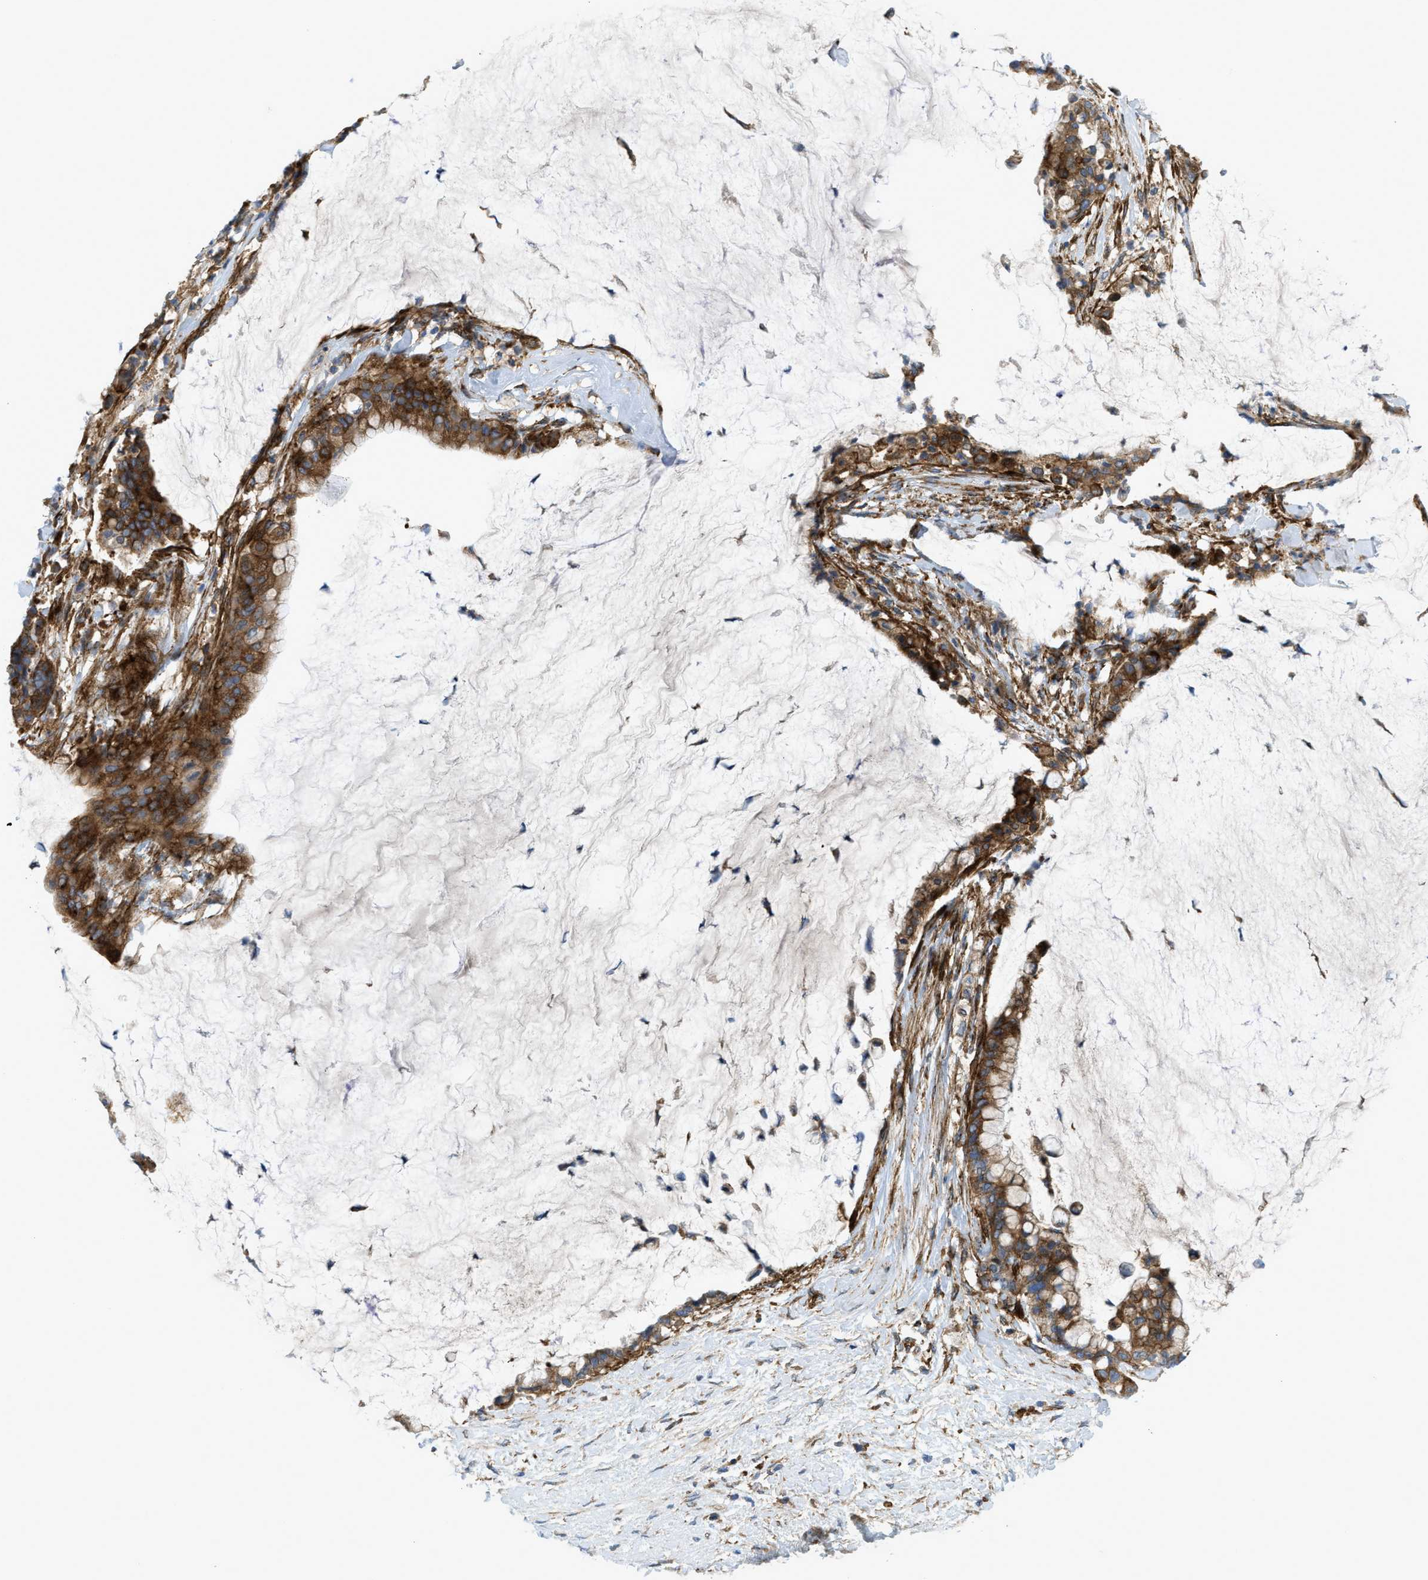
{"staining": {"intensity": "strong", "quantity": ">75%", "location": "cytoplasmic/membranous"}, "tissue": "pancreatic cancer", "cell_type": "Tumor cells", "image_type": "cancer", "snomed": [{"axis": "morphology", "description": "Adenocarcinoma, NOS"}, {"axis": "topography", "description": "Pancreas"}], "caption": "Immunohistochemistry (IHC) (DAB (3,3'-diaminobenzidine)) staining of human pancreatic cancer exhibits strong cytoplasmic/membranous protein staining in approximately >75% of tumor cells.", "gene": "PICALM", "patient": {"sex": "male", "age": 41}}